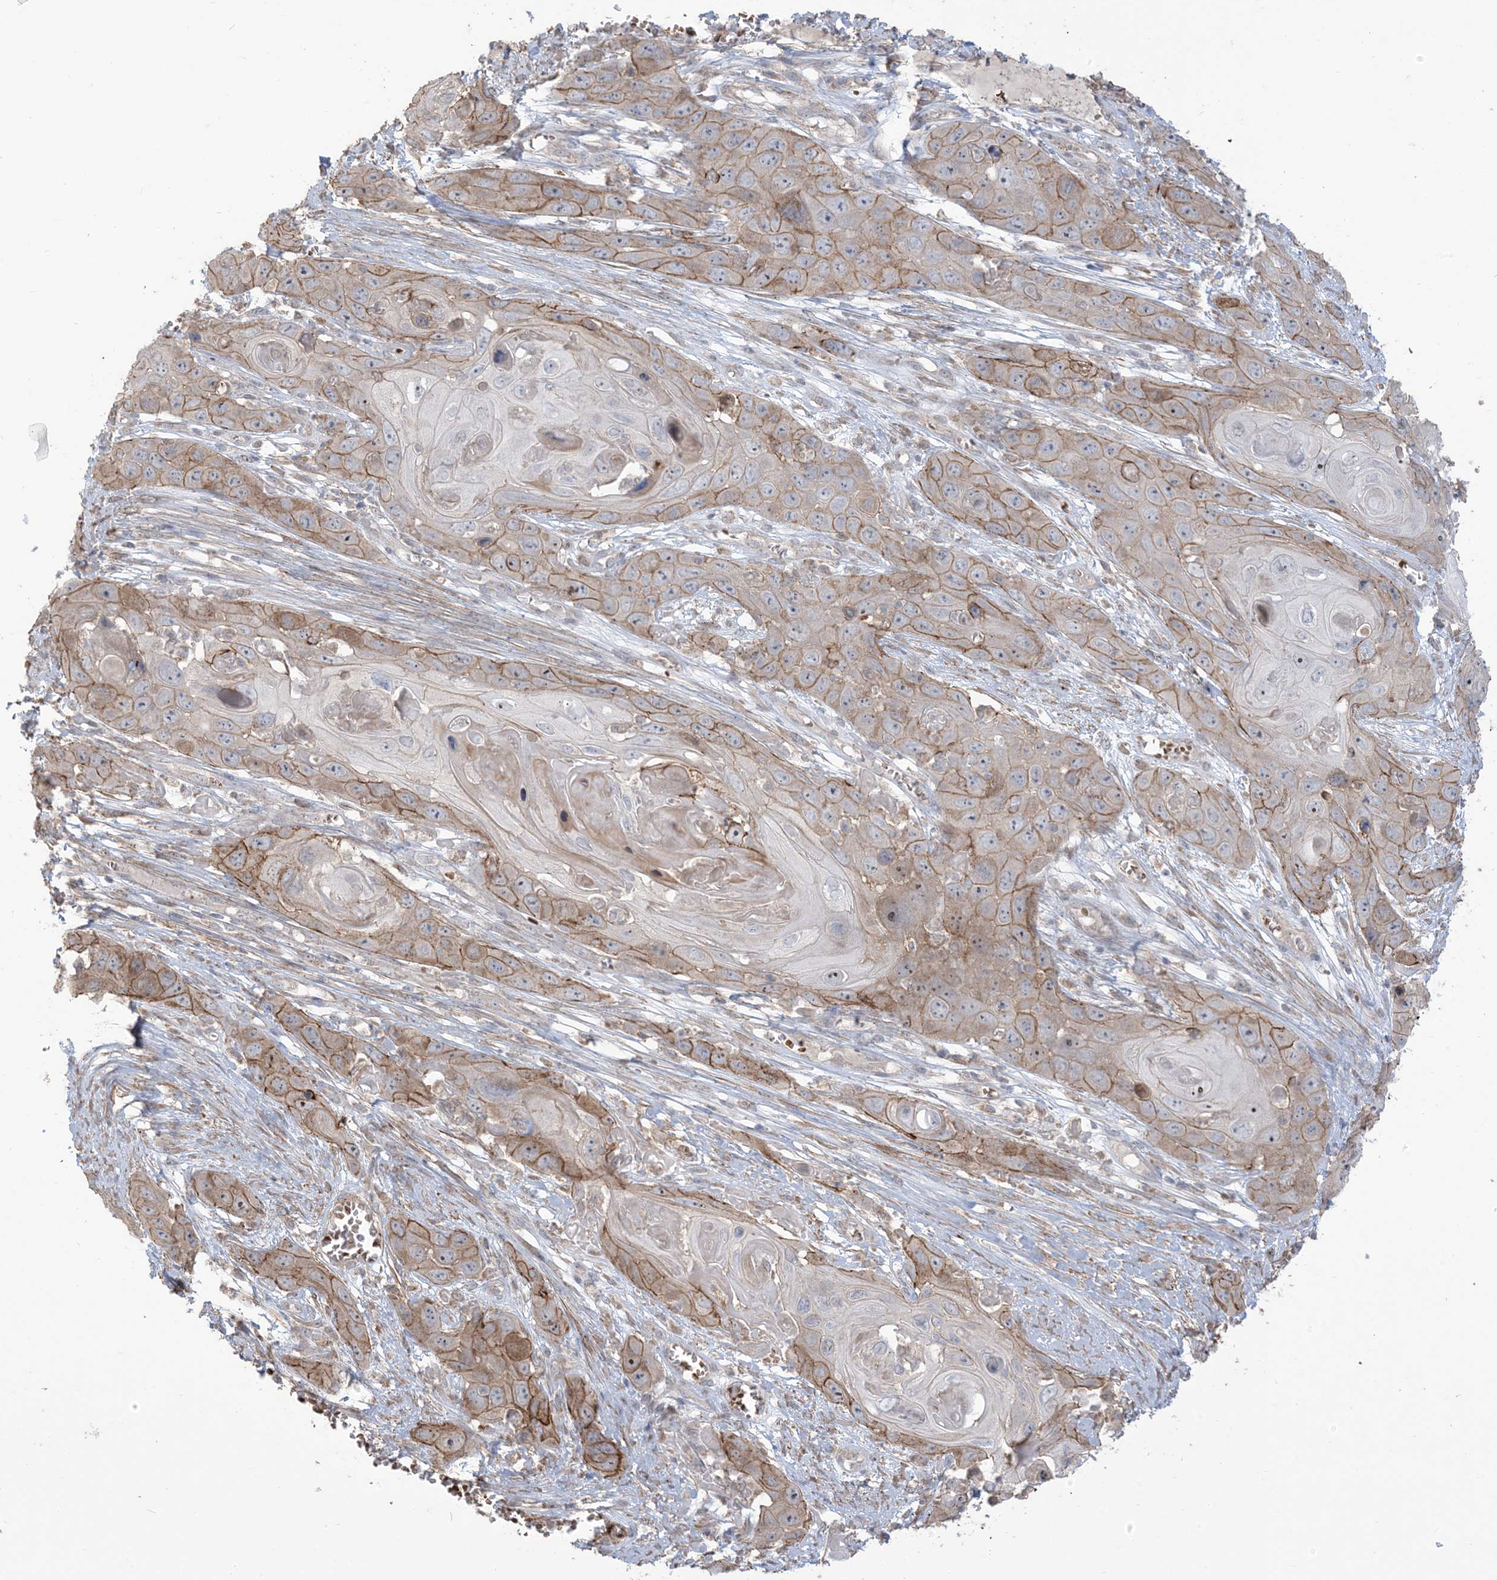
{"staining": {"intensity": "moderate", "quantity": "25%-75%", "location": "cytoplasmic/membranous,nuclear"}, "tissue": "skin cancer", "cell_type": "Tumor cells", "image_type": "cancer", "snomed": [{"axis": "morphology", "description": "Squamous cell carcinoma, NOS"}, {"axis": "topography", "description": "Skin"}], "caption": "Approximately 25%-75% of tumor cells in human squamous cell carcinoma (skin) show moderate cytoplasmic/membranous and nuclear protein staining as visualized by brown immunohistochemical staining.", "gene": "KLHL18", "patient": {"sex": "male", "age": 55}}